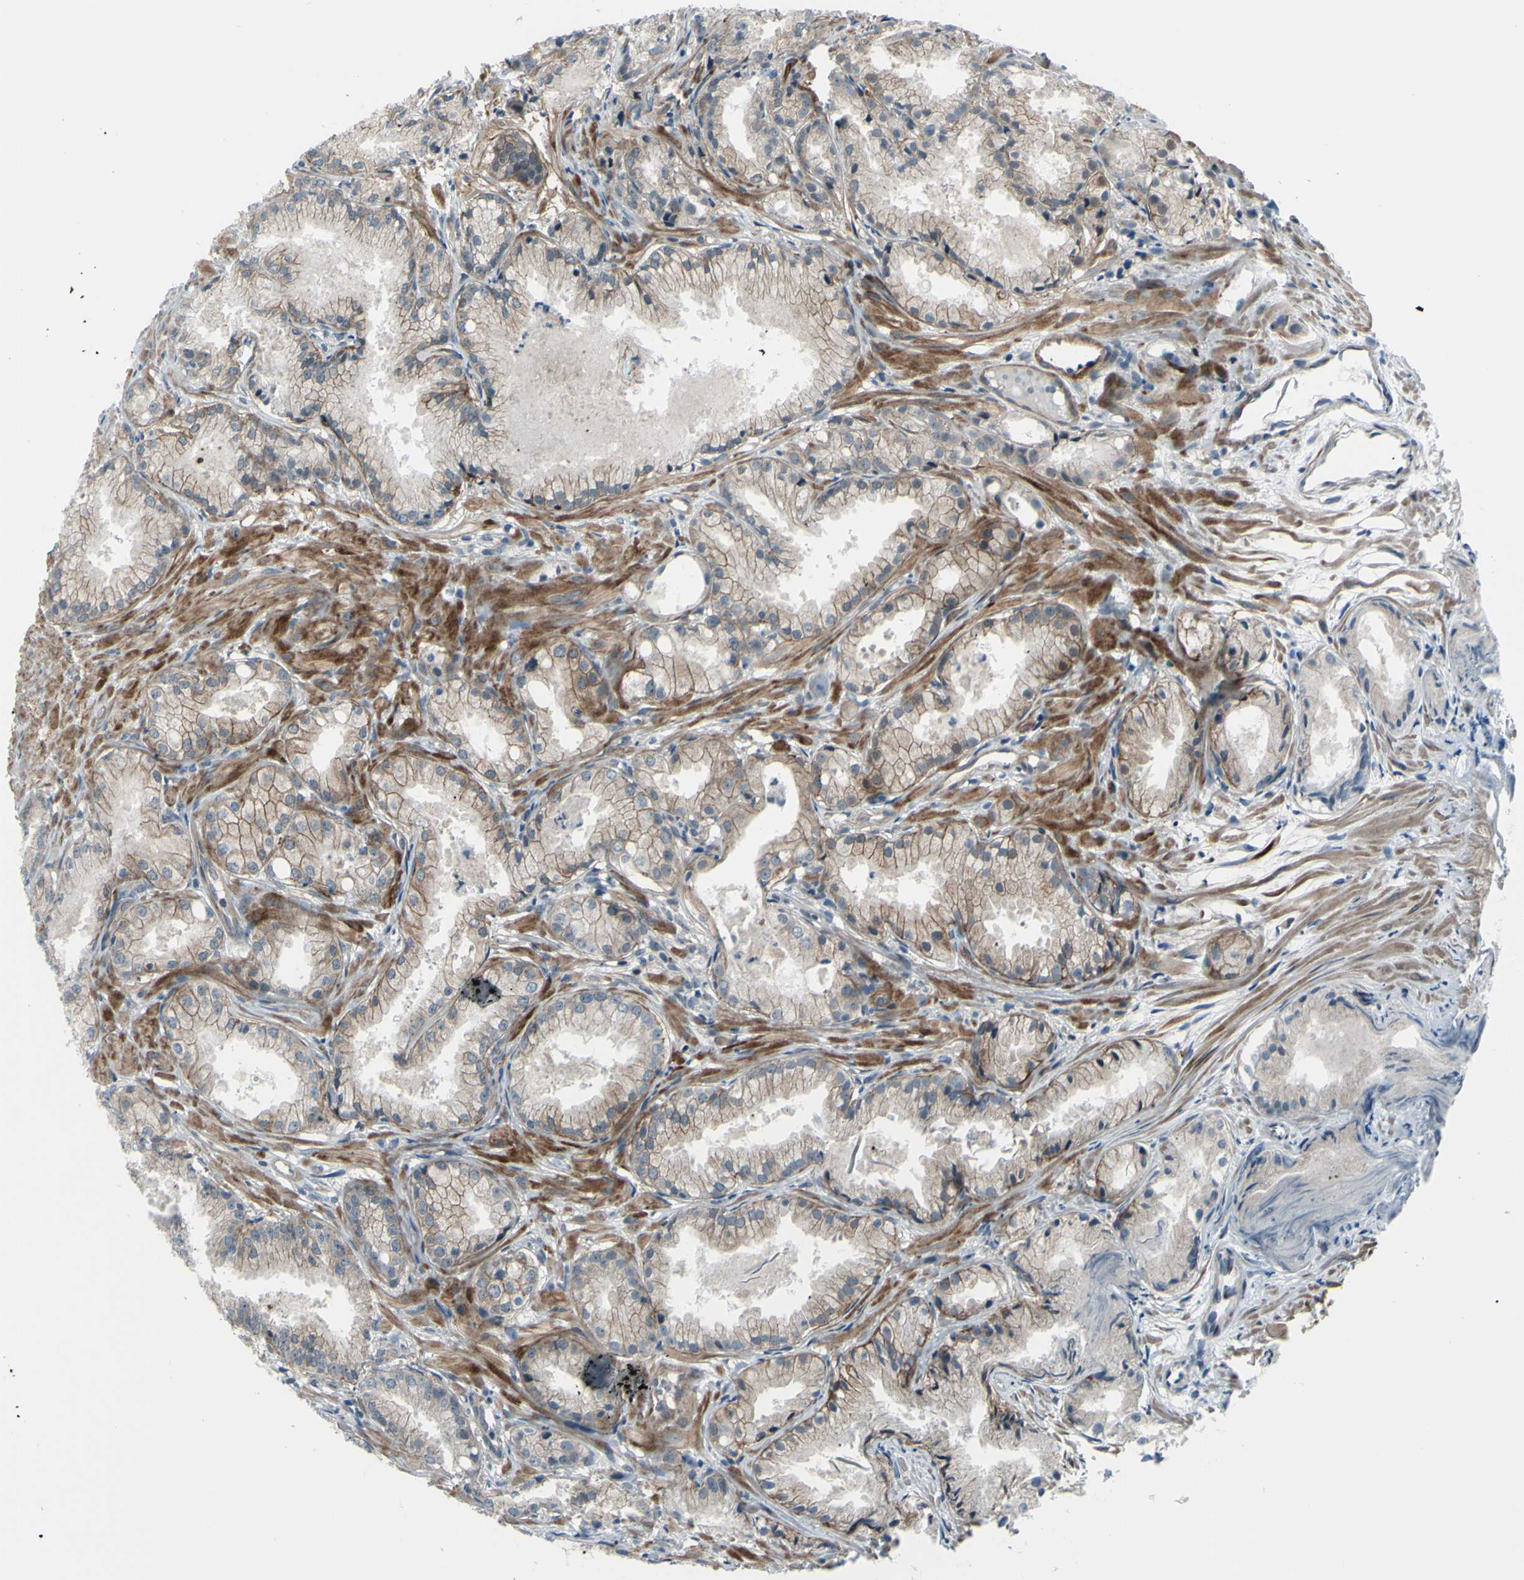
{"staining": {"intensity": "weak", "quantity": "<25%", "location": "cytoplasmic/membranous"}, "tissue": "prostate cancer", "cell_type": "Tumor cells", "image_type": "cancer", "snomed": [{"axis": "morphology", "description": "Adenocarcinoma, Low grade"}, {"axis": "topography", "description": "Prostate"}], "caption": "This is an IHC photomicrograph of human prostate cancer. There is no expression in tumor cells.", "gene": "LRRK1", "patient": {"sex": "male", "age": 72}}